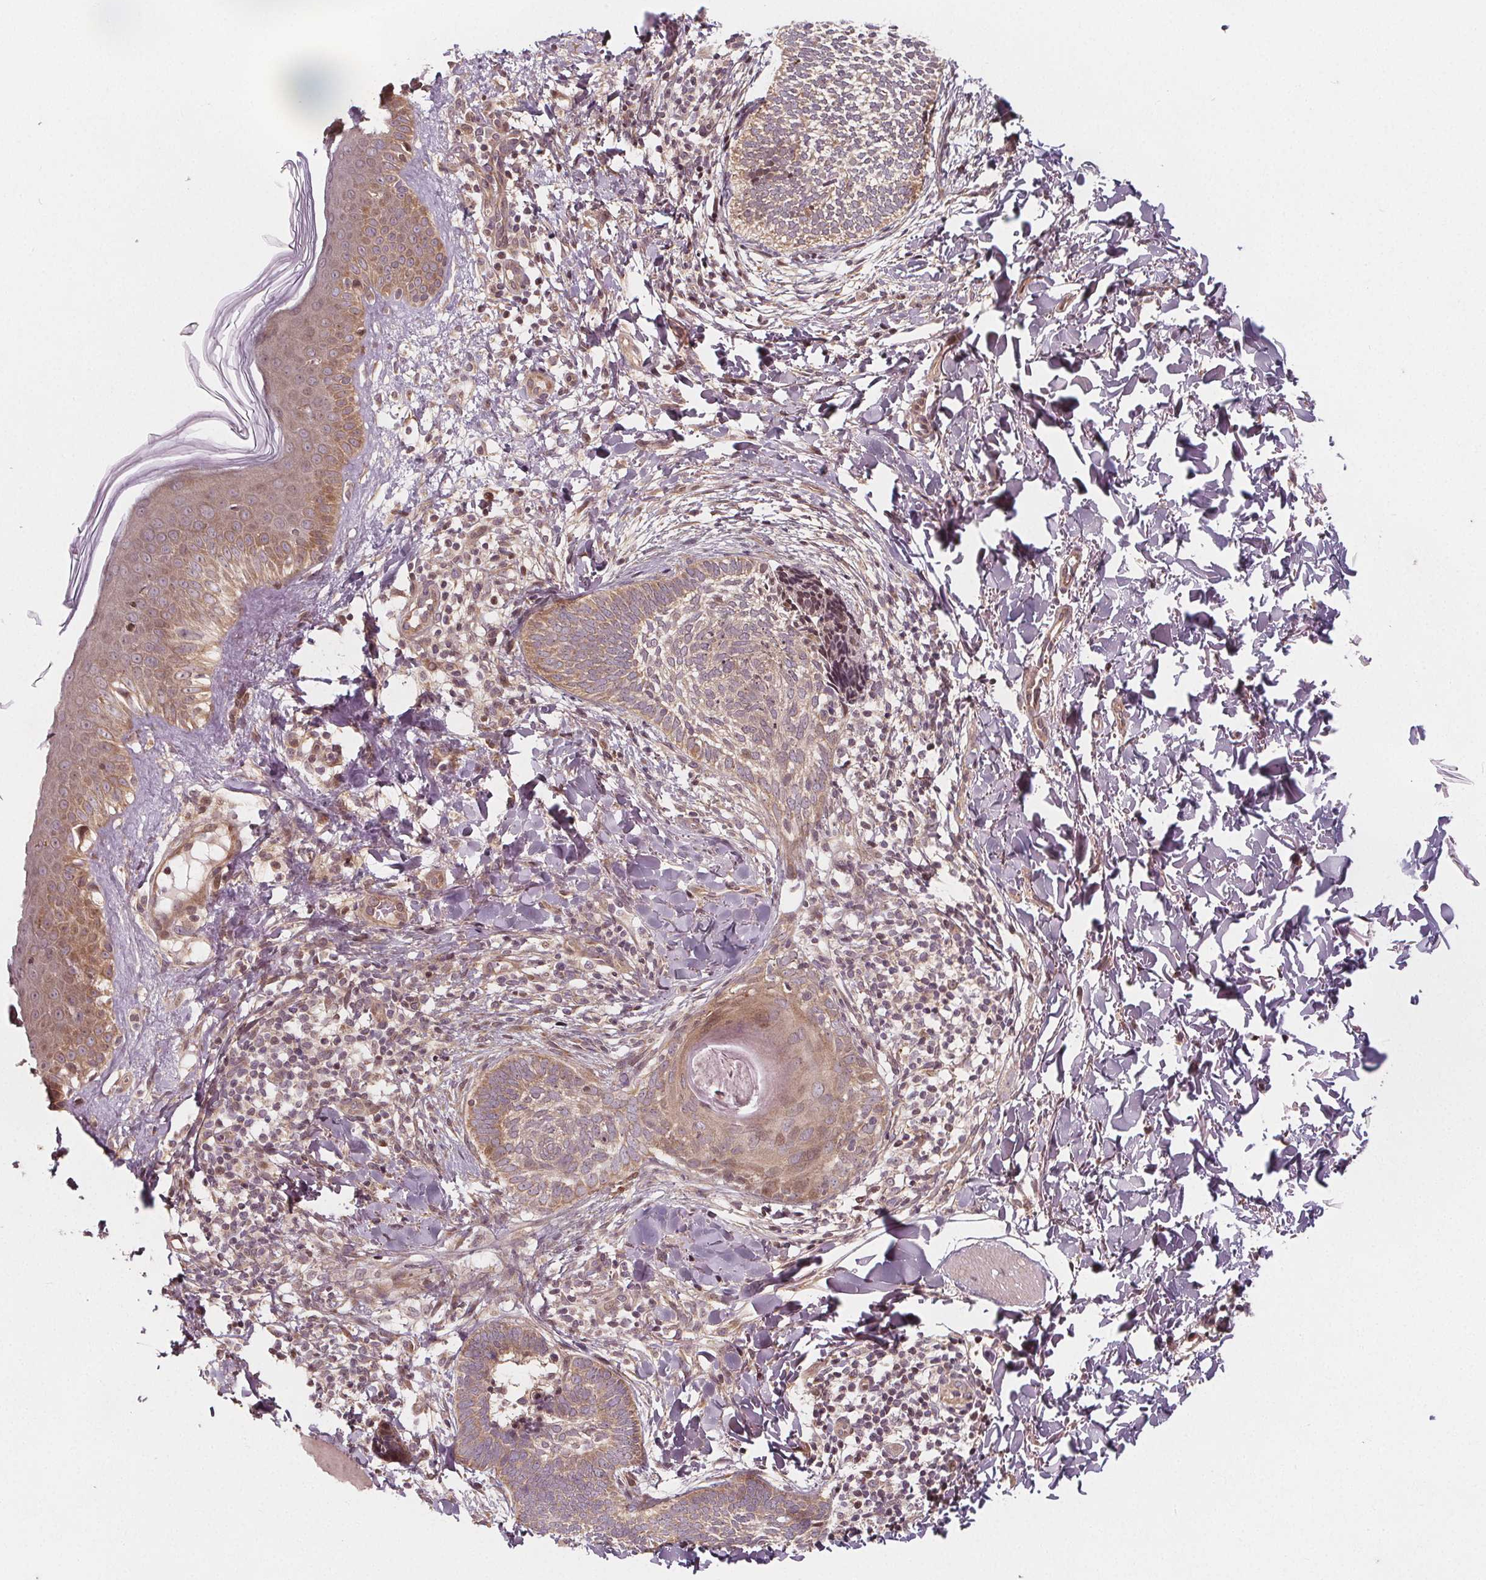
{"staining": {"intensity": "weak", "quantity": ">75%", "location": "cytoplasmic/membranous,nuclear"}, "tissue": "skin cancer", "cell_type": "Tumor cells", "image_type": "cancer", "snomed": [{"axis": "morphology", "description": "Normal tissue, NOS"}, {"axis": "morphology", "description": "Basal cell carcinoma"}, {"axis": "topography", "description": "Skin"}], "caption": "Protein analysis of skin cancer tissue displays weak cytoplasmic/membranous and nuclear expression in approximately >75% of tumor cells.", "gene": "AKT1S1", "patient": {"sex": "male", "age": 46}}